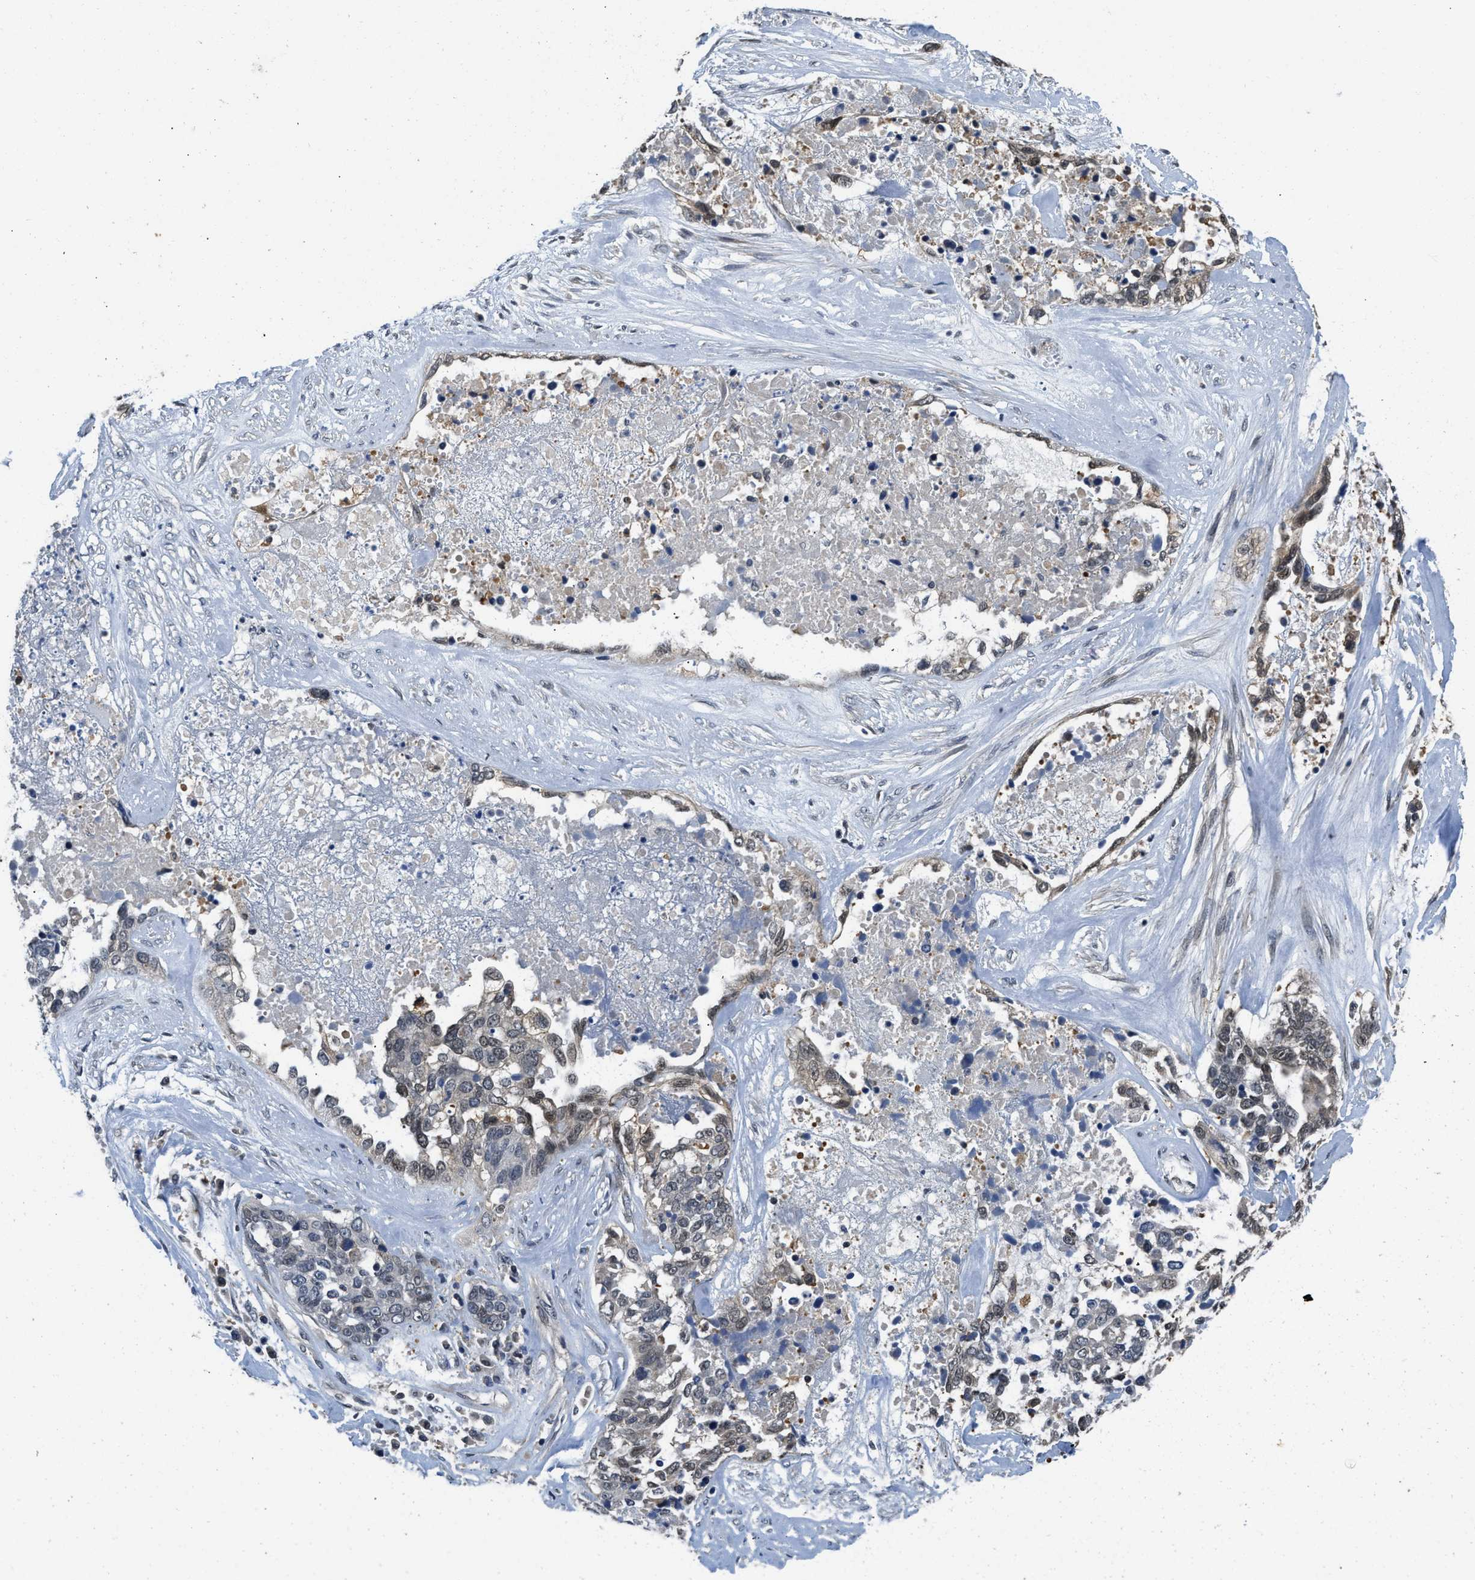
{"staining": {"intensity": "weak", "quantity": "<25%", "location": "cytoplasmic/membranous,nuclear"}, "tissue": "ovarian cancer", "cell_type": "Tumor cells", "image_type": "cancer", "snomed": [{"axis": "morphology", "description": "Cystadenocarcinoma, serous, NOS"}, {"axis": "topography", "description": "Ovary"}], "caption": "Human ovarian cancer (serous cystadenocarcinoma) stained for a protein using immunohistochemistry (IHC) reveals no expression in tumor cells.", "gene": "TES", "patient": {"sex": "female", "age": 44}}